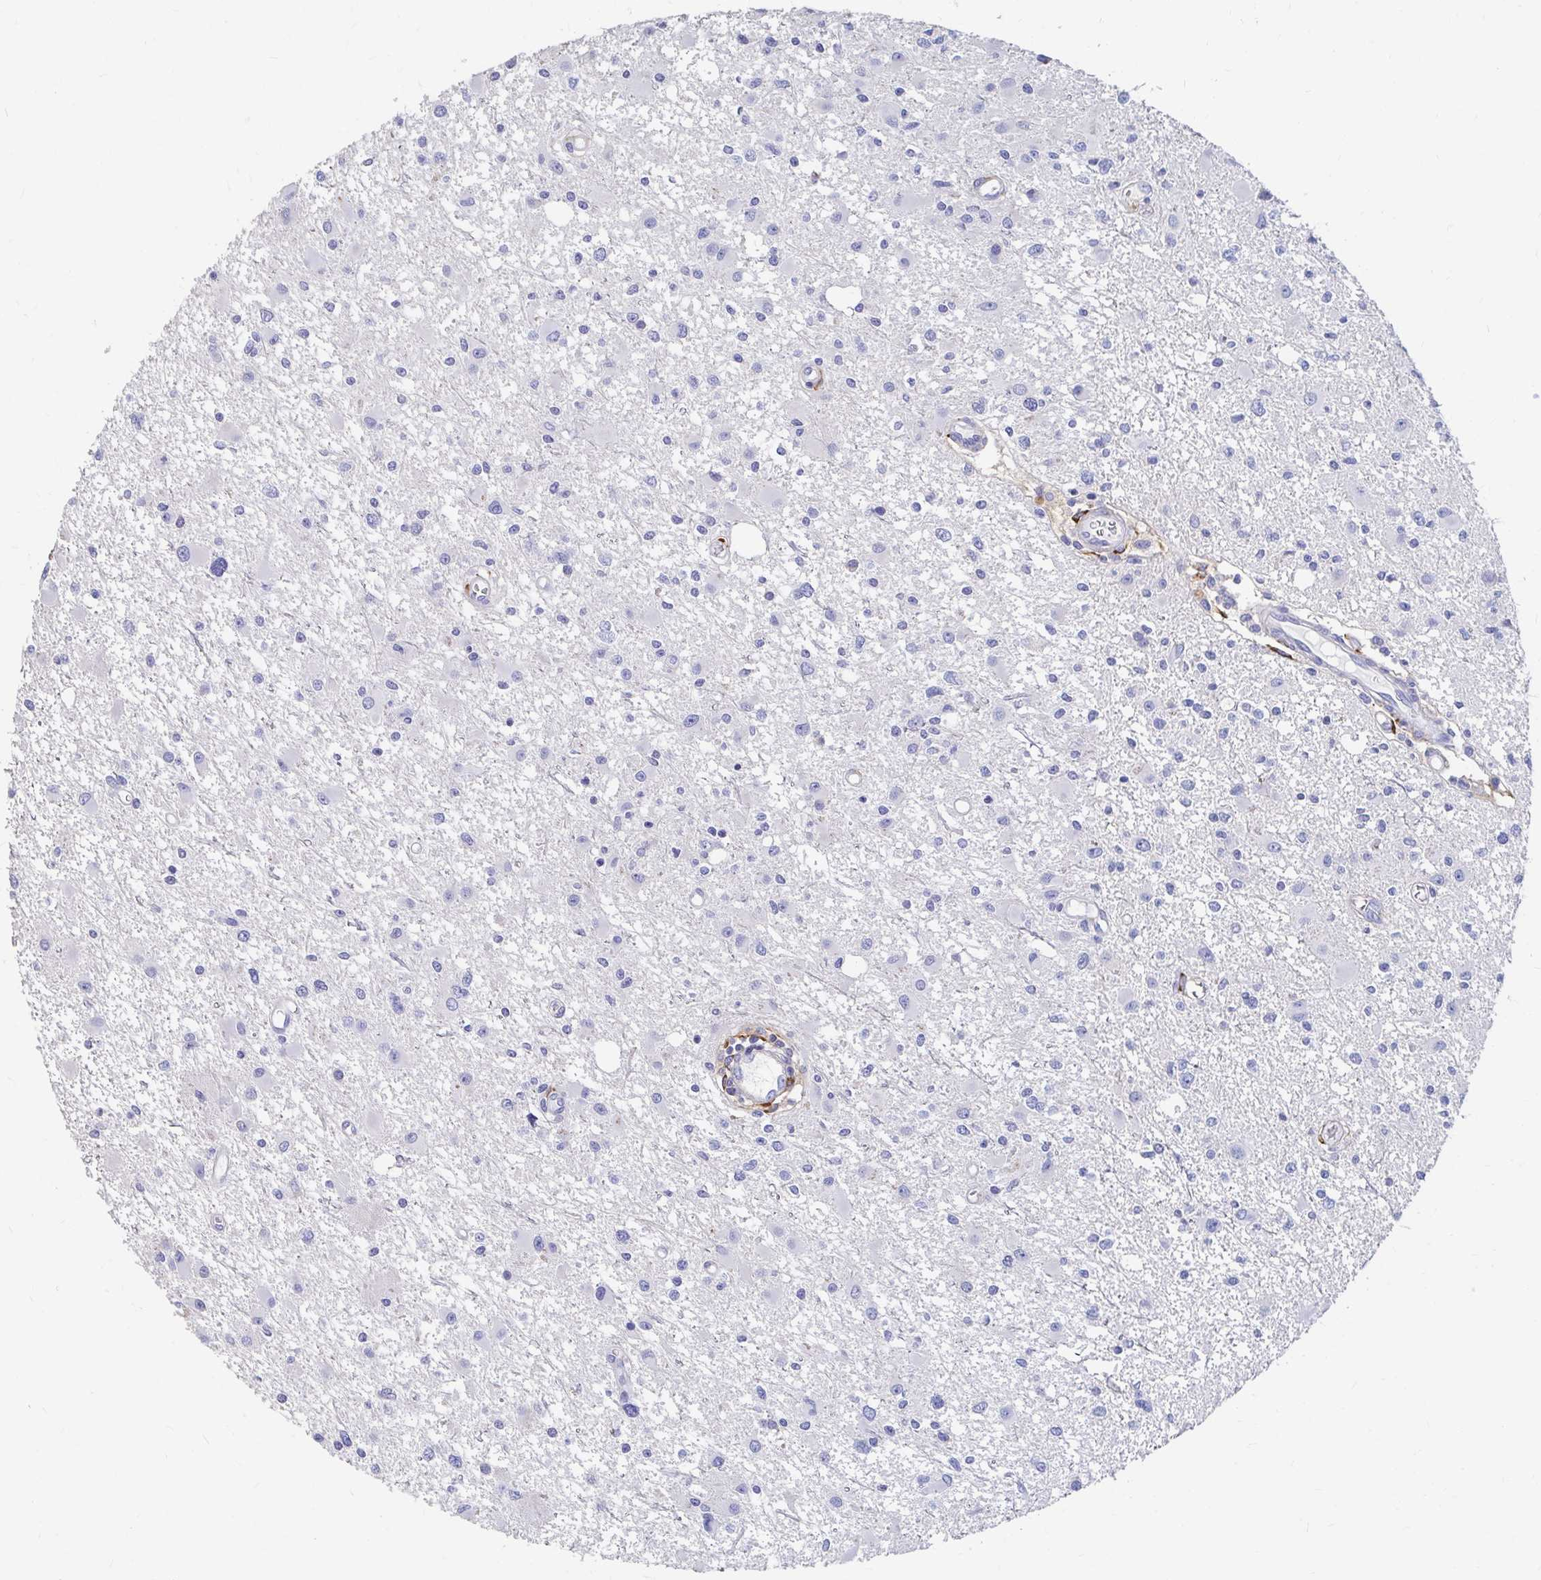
{"staining": {"intensity": "negative", "quantity": "none", "location": "none"}, "tissue": "glioma", "cell_type": "Tumor cells", "image_type": "cancer", "snomed": [{"axis": "morphology", "description": "Glioma, malignant, High grade"}, {"axis": "topography", "description": "Brain"}], "caption": "Glioma was stained to show a protein in brown. There is no significant expression in tumor cells. The staining is performed using DAB (3,3'-diaminobenzidine) brown chromogen with nuclei counter-stained in using hematoxylin.", "gene": "LAMC3", "patient": {"sex": "male", "age": 54}}